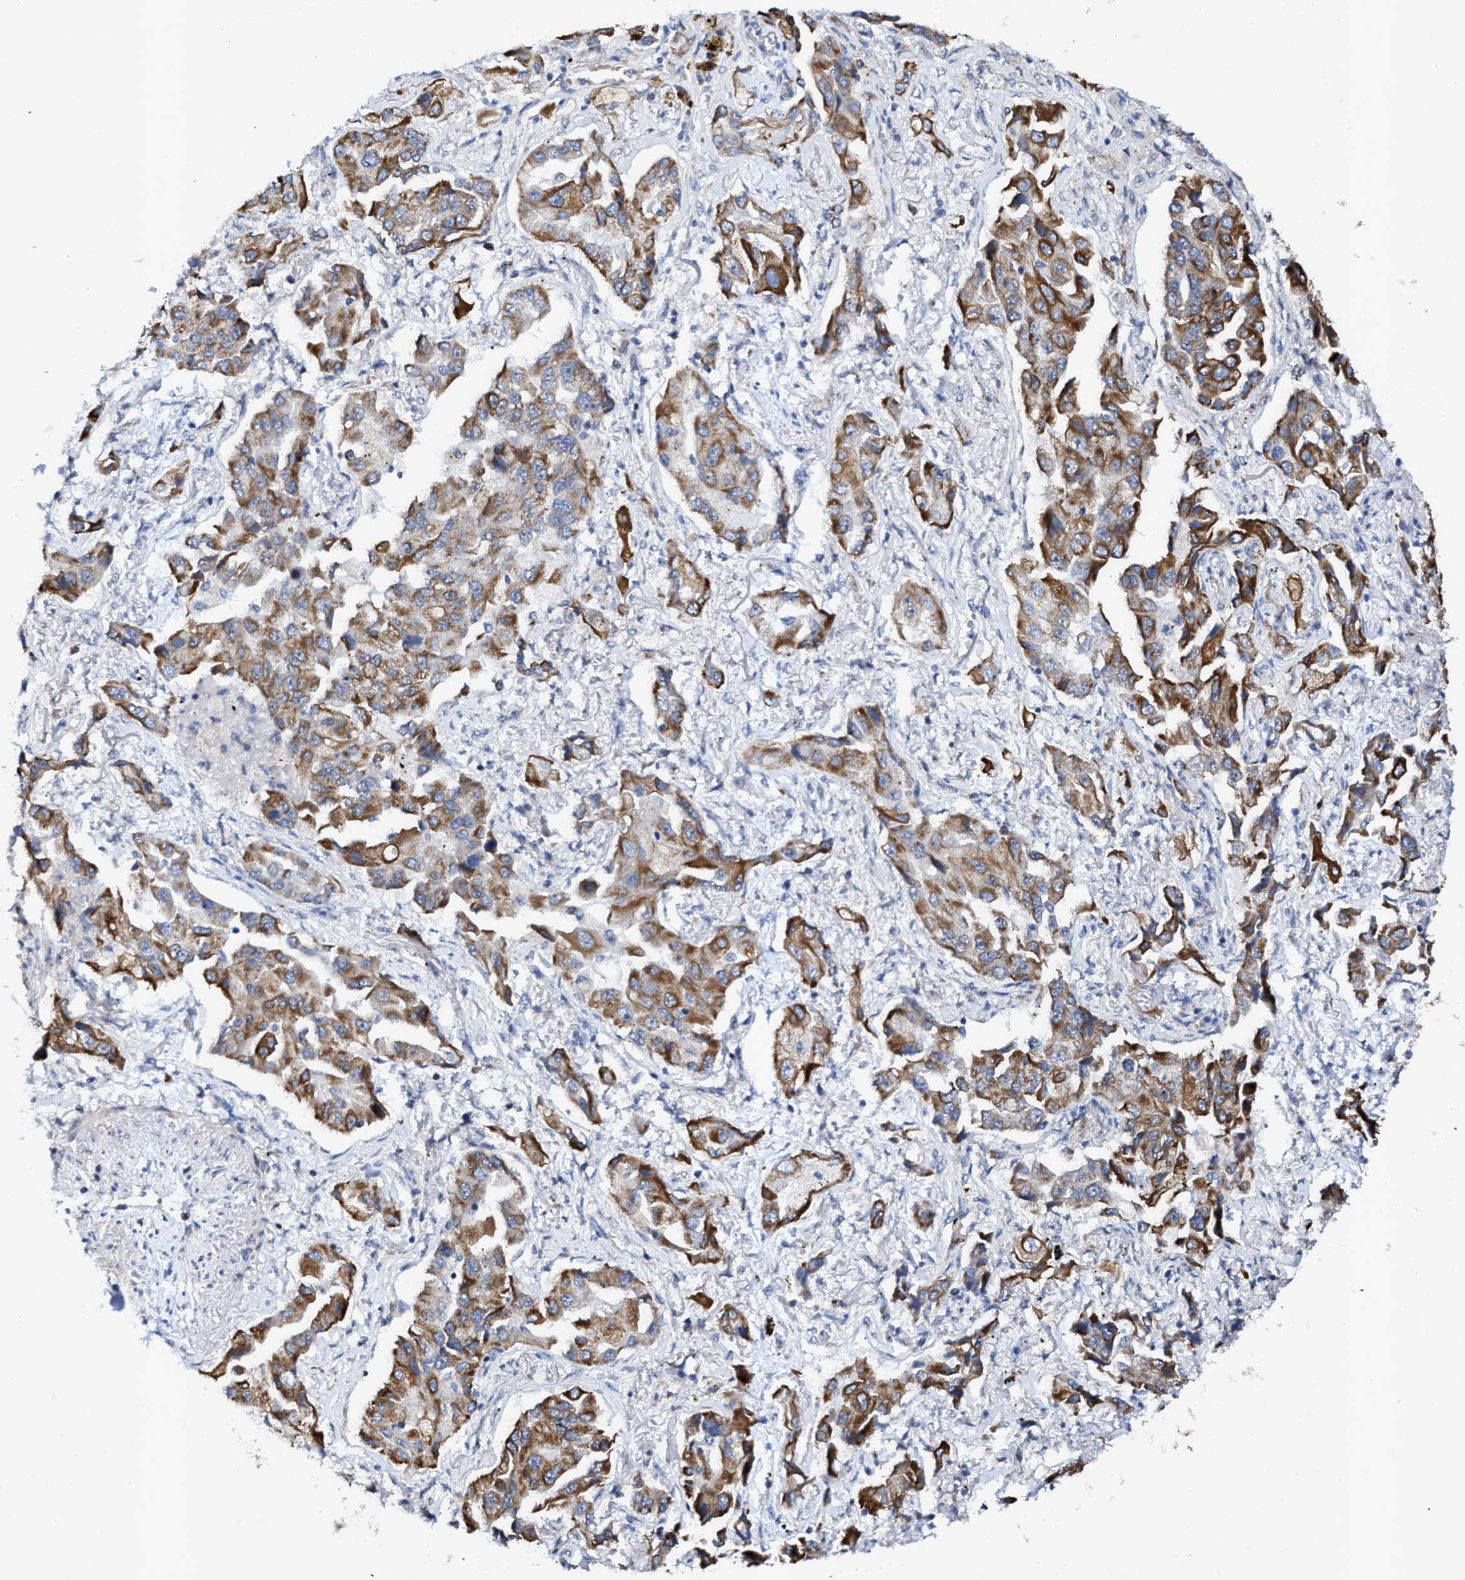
{"staining": {"intensity": "moderate", "quantity": ">75%", "location": "cytoplasmic/membranous"}, "tissue": "lung cancer", "cell_type": "Tumor cells", "image_type": "cancer", "snomed": [{"axis": "morphology", "description": "Adenocarcinoma, NOS"}, {"axis": "topography", "description": "Lung"}], "caption": "Protein expression by IHC exhibits moderate cytoplasmic/membranous positivity in about >75% of tumor cells in lung cancer. The protein of interest is shown in brown color, while the nuclei are stained blue.", "gene": "JAG1", "patient": {"sex": "female", "age": 65}}